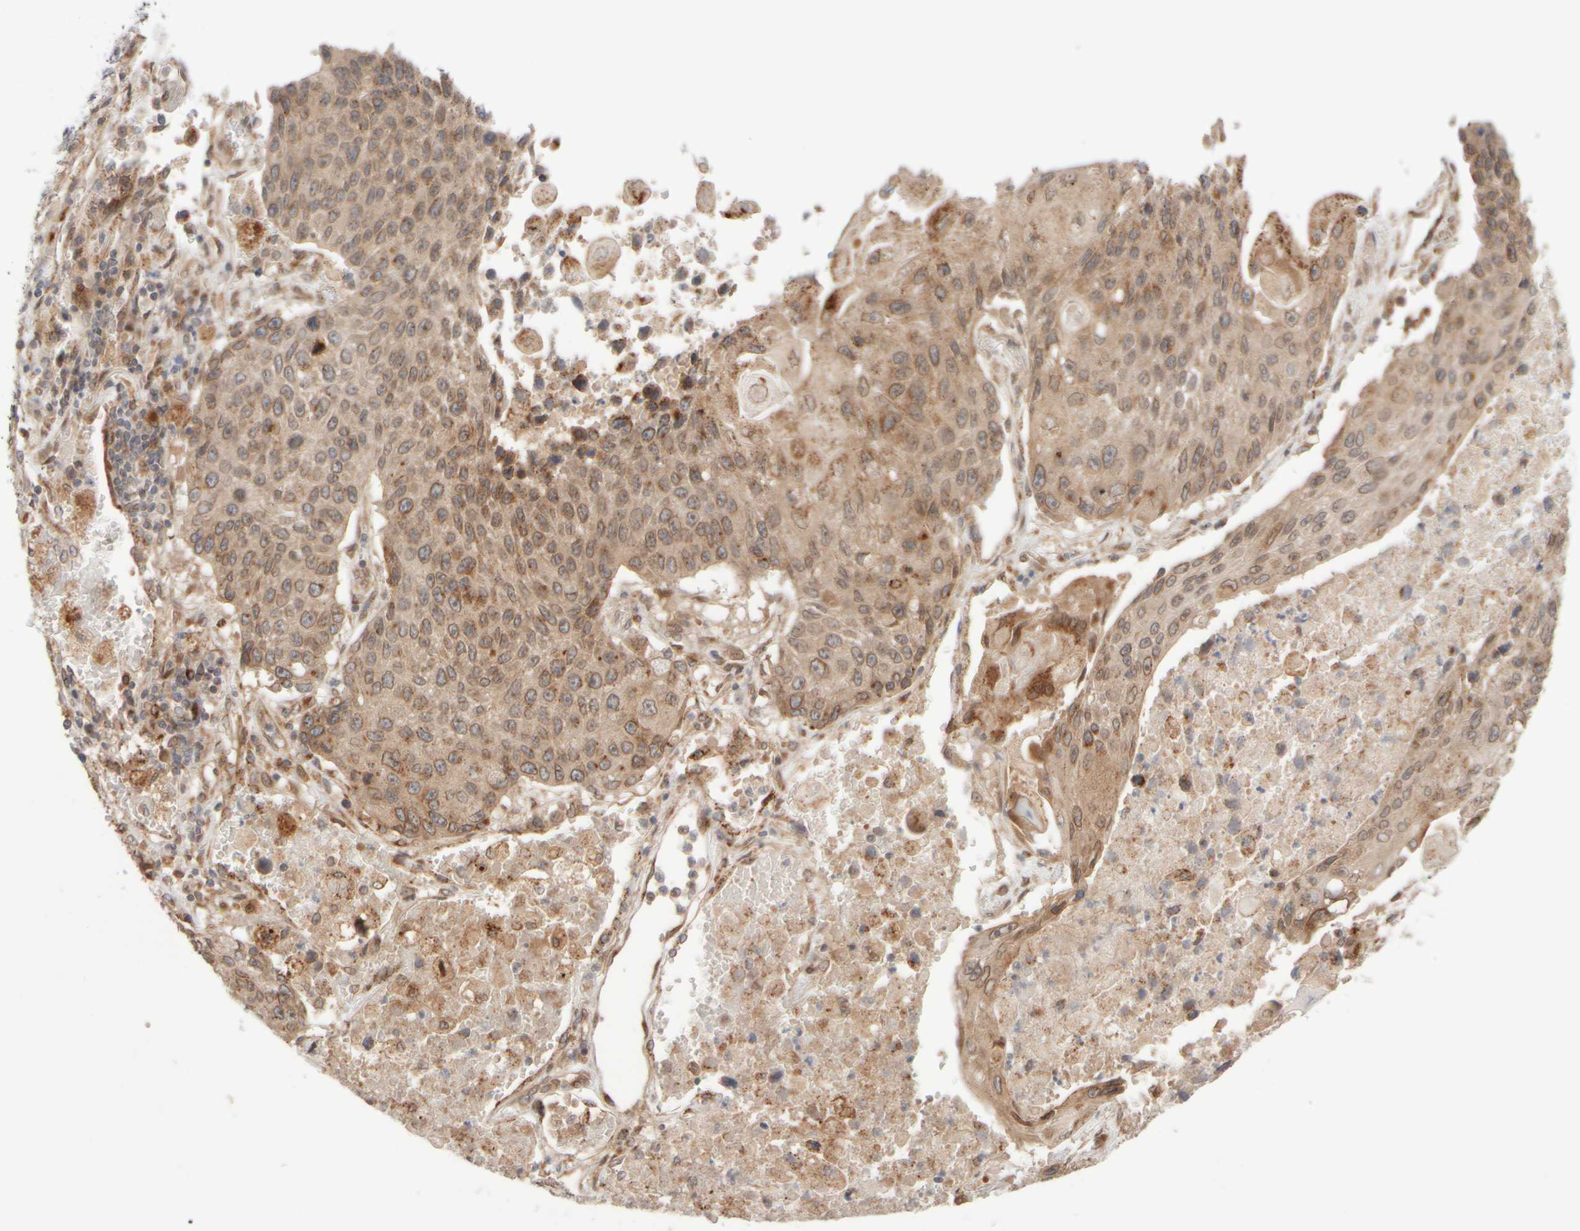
{"staining": {"intensity": "moderate", "quantity": ">75%", "location": "cytoplasmic/membranous"}, "tissue": "lung cancer", "cell_type": "Tumor cells", "image_type": "cancer", "snomed": [{"axis": "morphology", "description": "Squamous cell carcinoma, NOS"}, {"axis": "topography", "description": "Lung"}], "caption": "The micrograph shows staining of squamous cell carcinoma (lung), revealing moderate cytoplasmic/membranous protein expression (brown color) within tumor cells.", "gene": "GCN1", "patient": {"sex": "male", "age": 61}}